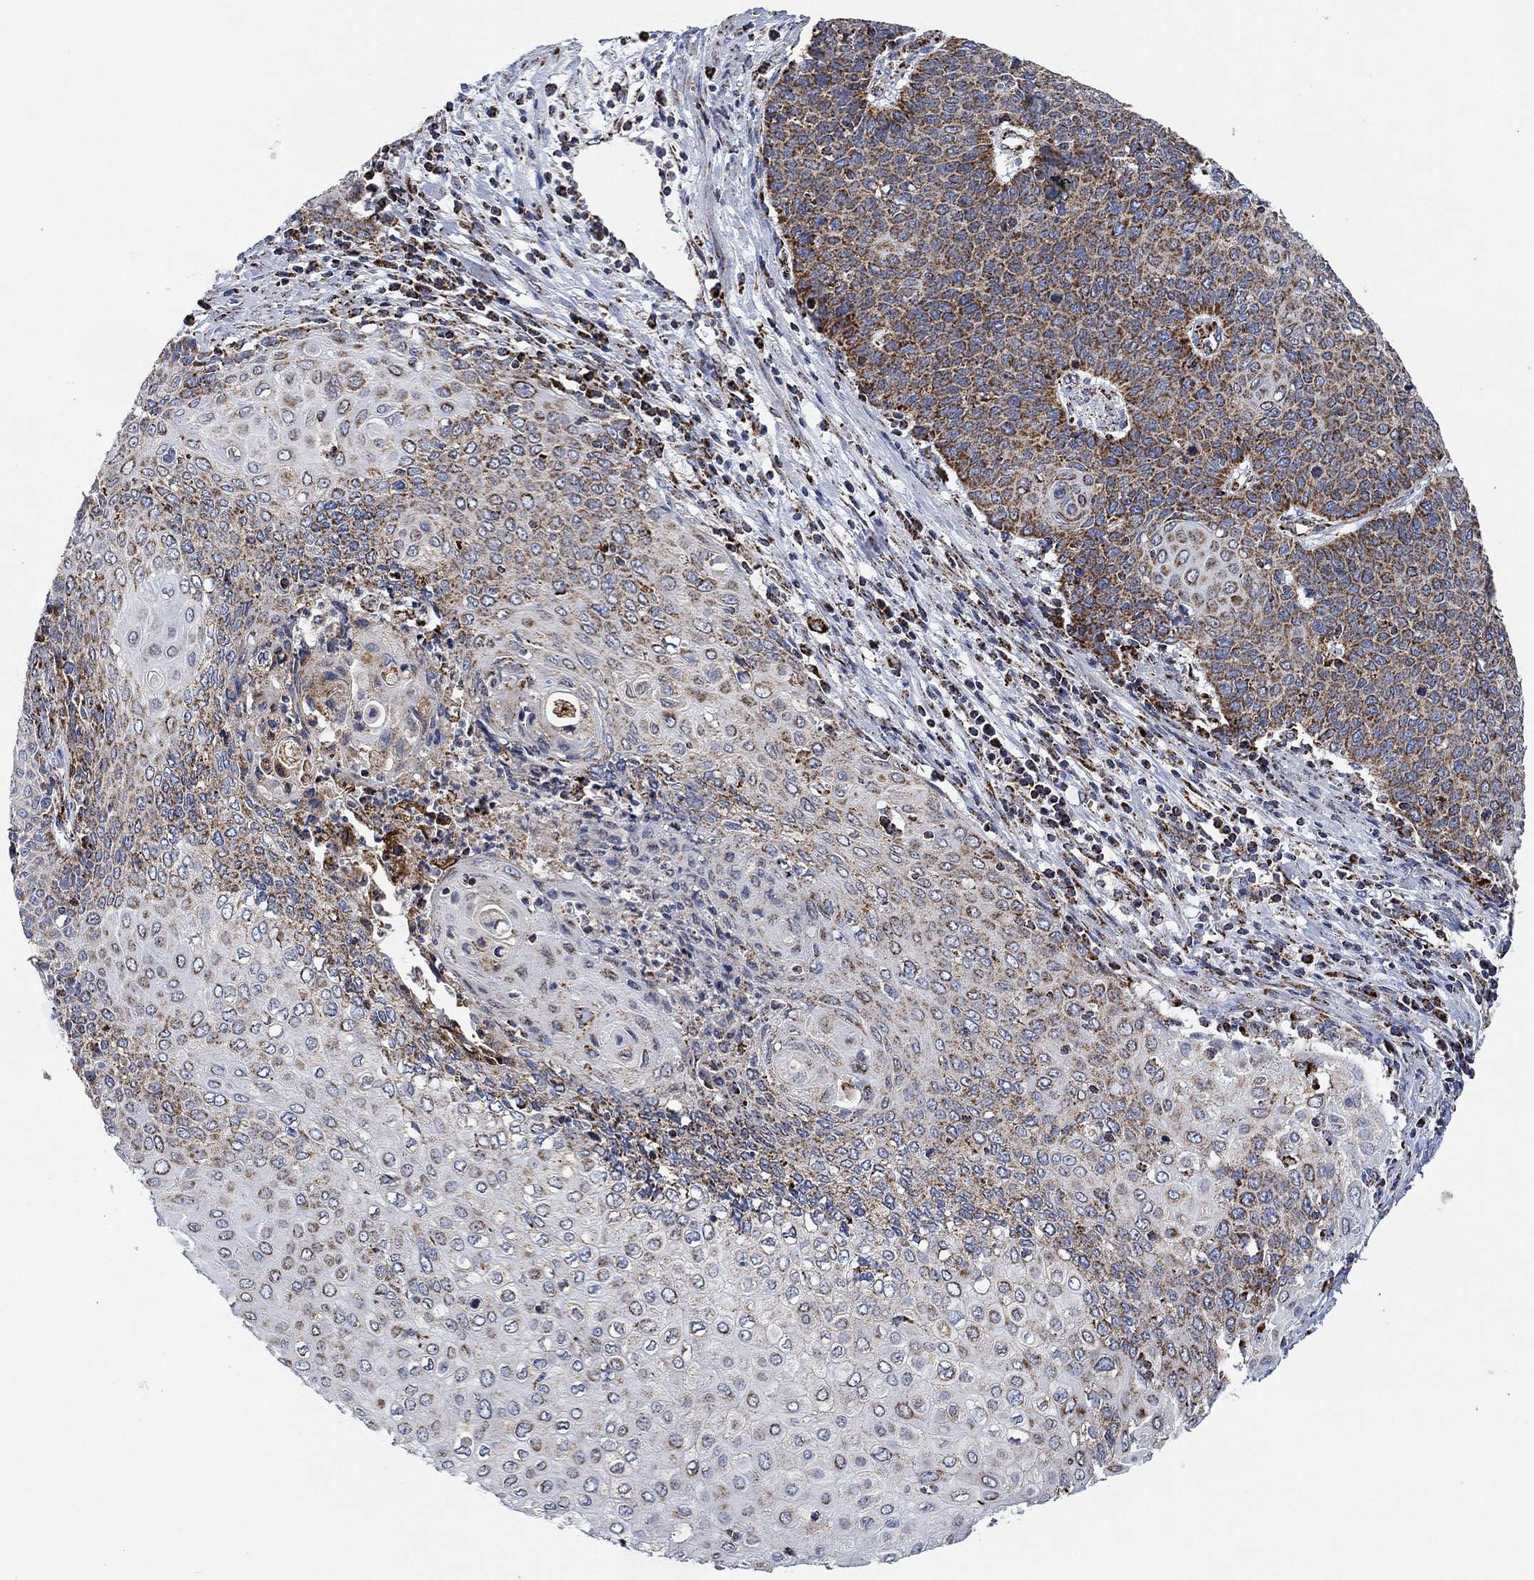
{"staining": {"intensity": "moderate", "quantity": "25%-75%", "location": "cytoplasmic/membranous"}, "tissue": "cervical cancer", "cell_type": "Tumor cells", "image_type": "cancer", "snomed": [{"axis": "morphology", "description": "Squamous cell carcinoma, NOS"}, {"axis": "topography", "description": "Cervix"}], "caption": "Immunohistochemical staining of human cervical cancer reveals medium levels of moderate cytoplasmic/membranous expression in approximately 25%-75% of tumor cells.", "gene": "NDUFS3", "patient": {"sex": "female", "age": 39}}